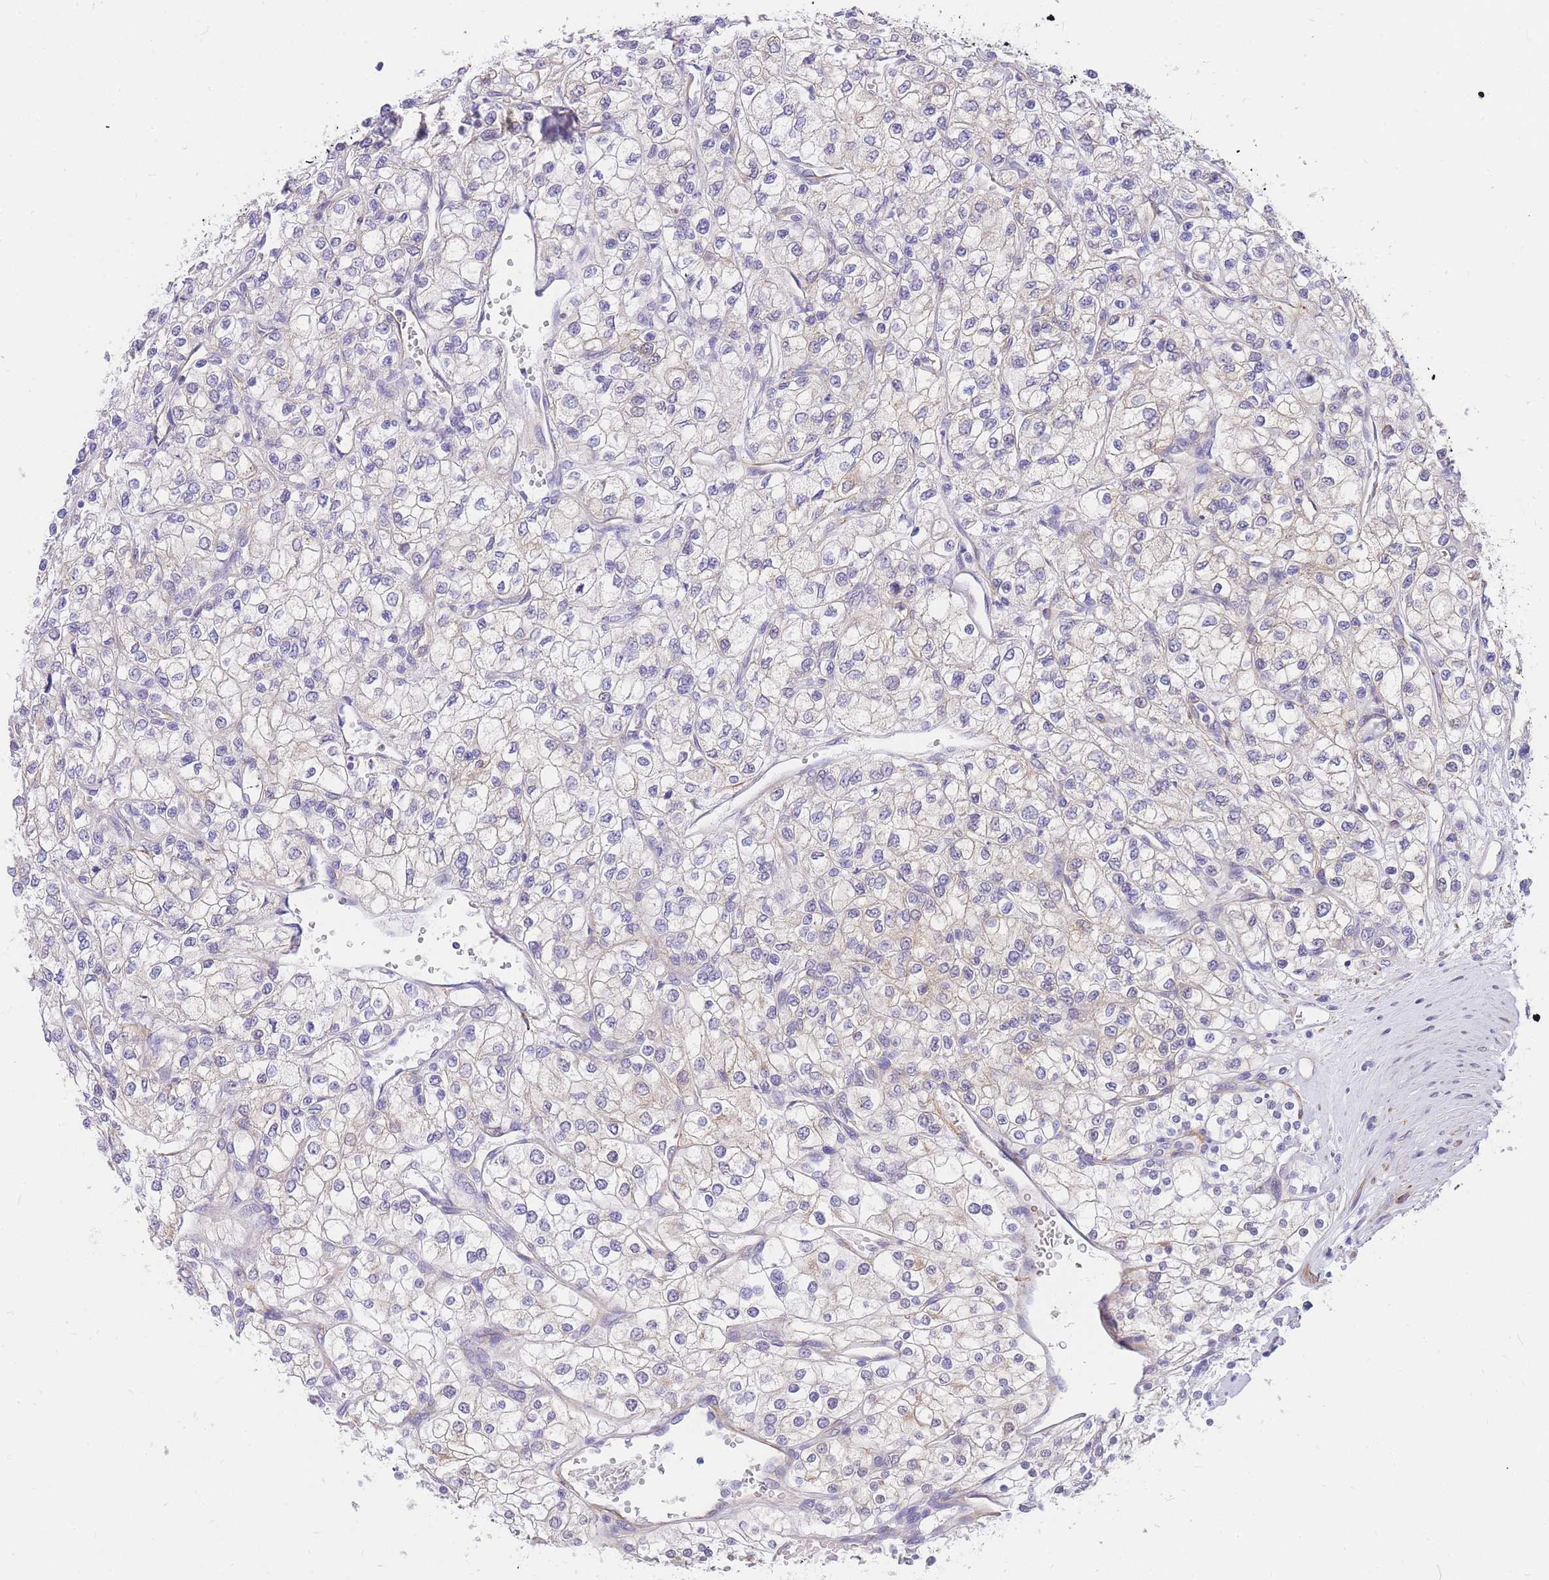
{"staining": {"intensity": "weak", "quantity": "<25%", "location": "cytoplasmic/membranous,nuclear"}, "tissue": "renal cancer", "cell_type": "Tumor cells", "image_type": "cancer", "snomed": [{"axis": "morphology", "description": "Adenocarcinoma, NOS"}, {"axis": "topography", "description": "Kidney"}], "caption": "DAB (3,3'-diaminobenzidine) immunohistochemical staining of human adenocarcinoma (renal) demonstrates no significant staining in tumor cells.", "gene": "S100PBP", "patient": {"sex": "male", "age": 80}}